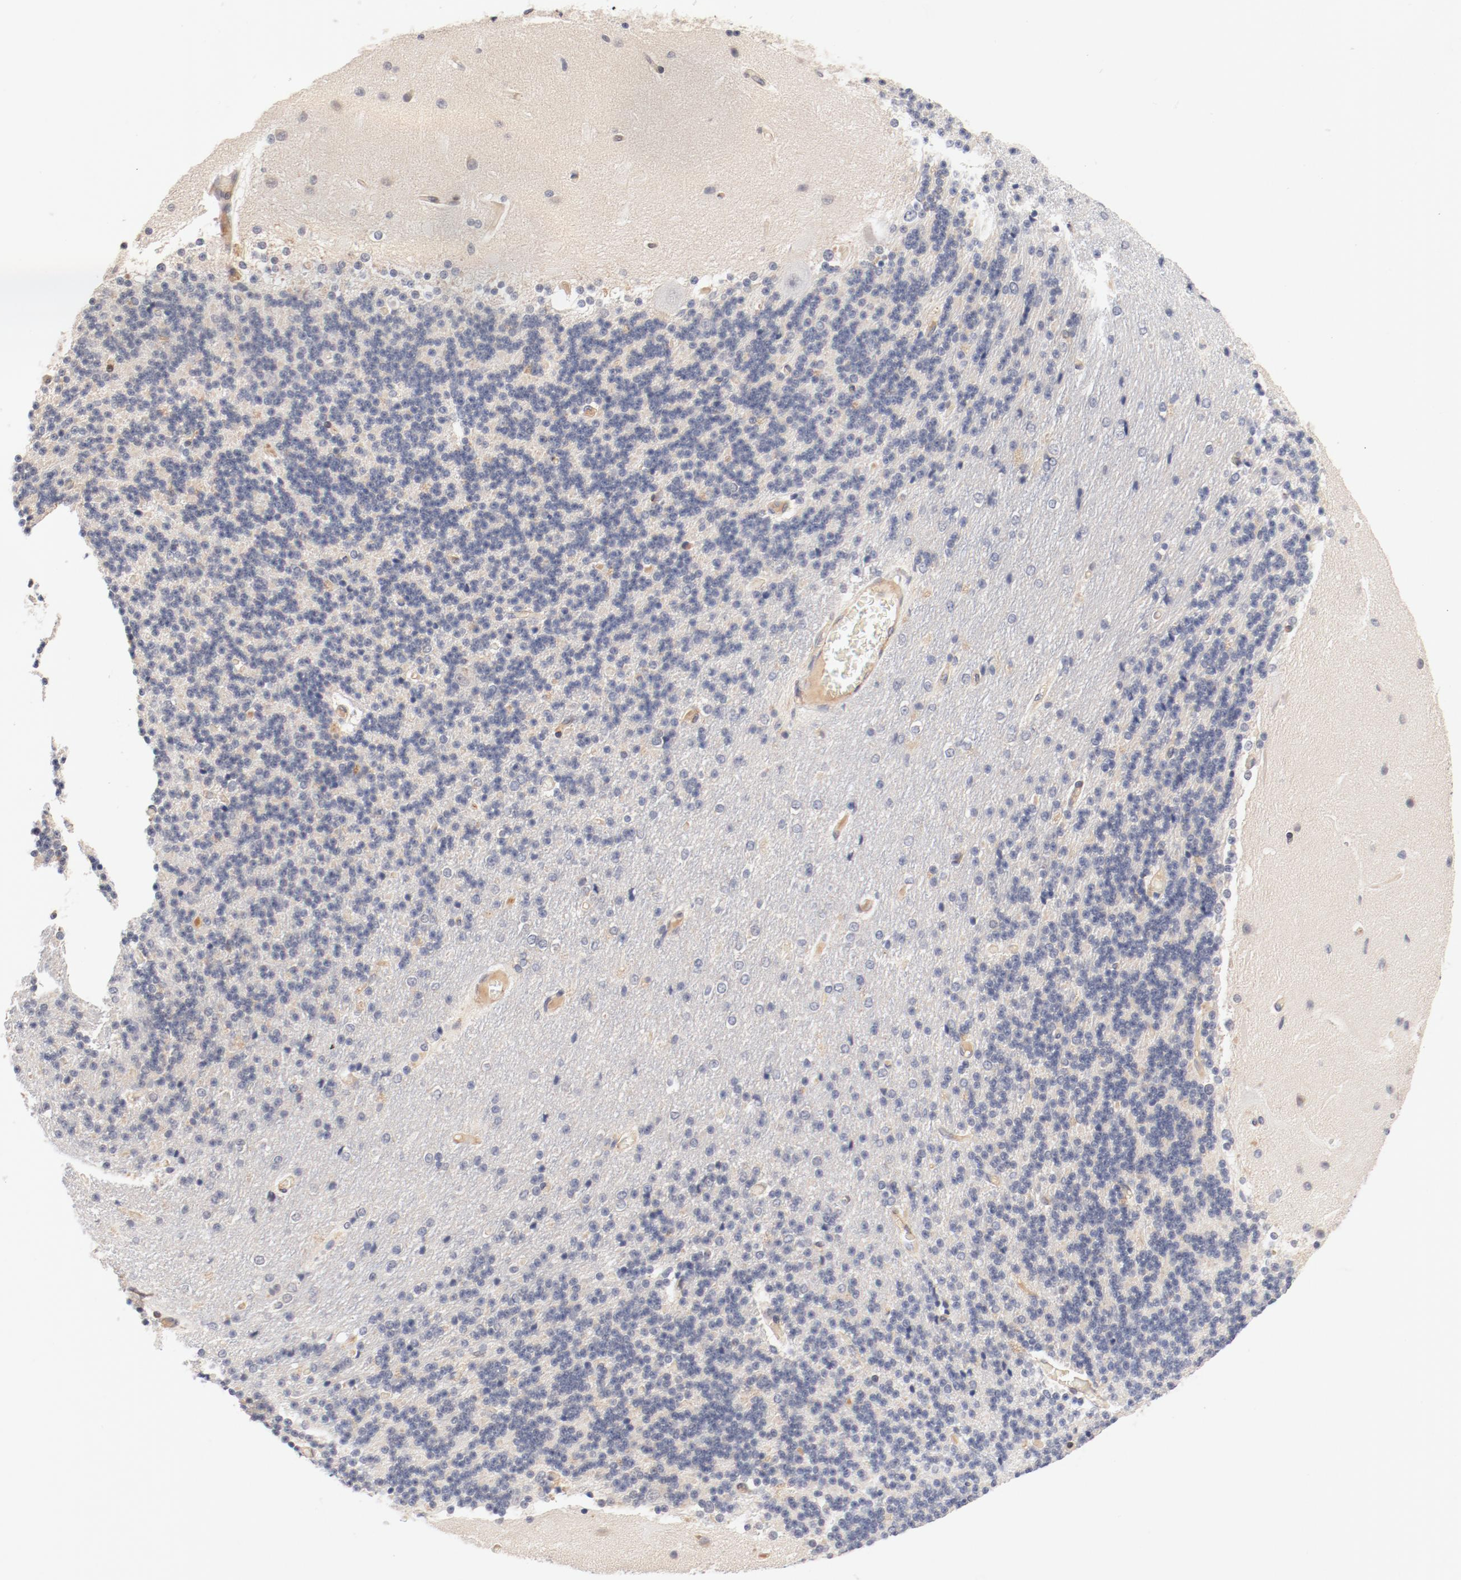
{"staining": {"intensity": "negative", "quantity": "none", "location": "none"}, "tissue": "cerebellum", "cell_type": "Cells in granular layer", "image_type": "normal", "snomed": [{"axis": "morphology", "description": "Normal tissue, NOS"}, {"axis": "topography", "description": "Cerebellum"}], "caption": "Cells in granular layer show no significant protein staining in unremarkable cerebellum. (DAB (3,3'-diaminobenzidine) immunohistochemistry (IHC) visualized using brightfield microscopy, high magnification).", "gene": "ZNF267", "patient": {"sex": "female", "age": 54}}